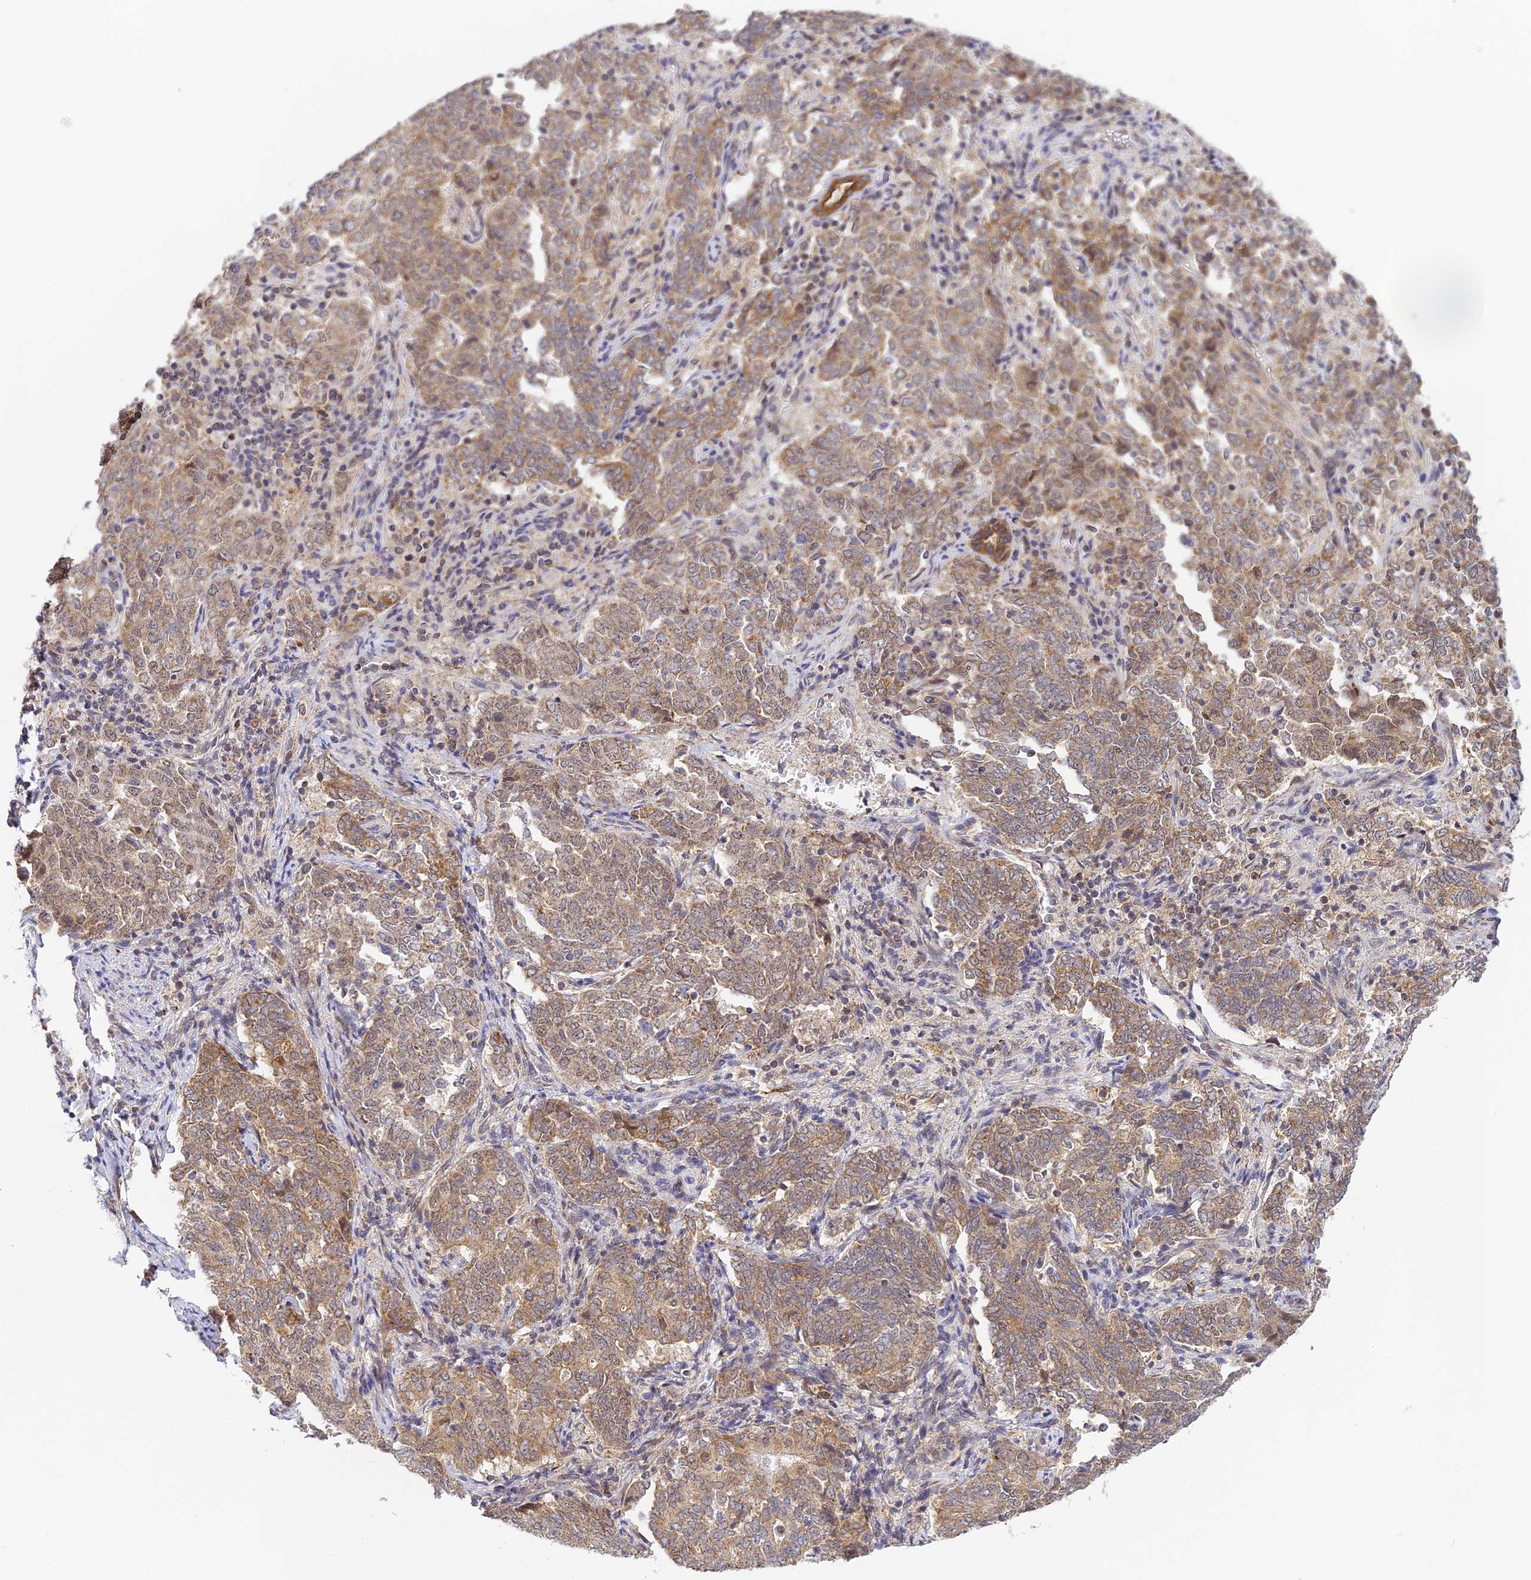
{"staining": {"intensity": "moderate", "quantity": "25%-75%", "location": "cytoplasmic/membranous,nuclear"}, "tissue": "endometrial cancer", "cell_type": "Tumor cells", "image_type": "cancer", "snomed": [{"axis": "morphology", "description": "Adenocarcinoma, NOS"}, {"axis": "topography", "description": "Endometrium"}], "caption": "Endometrial cancer (adenocarcinoma) stained with a brown dye shows moderate cytoplasmic/membranous and nuclear positive positivity in approximately 25%-75% of tumor cells.", "gene": "DNAAF10", "patient": {"sex": "female", "age": 80}}